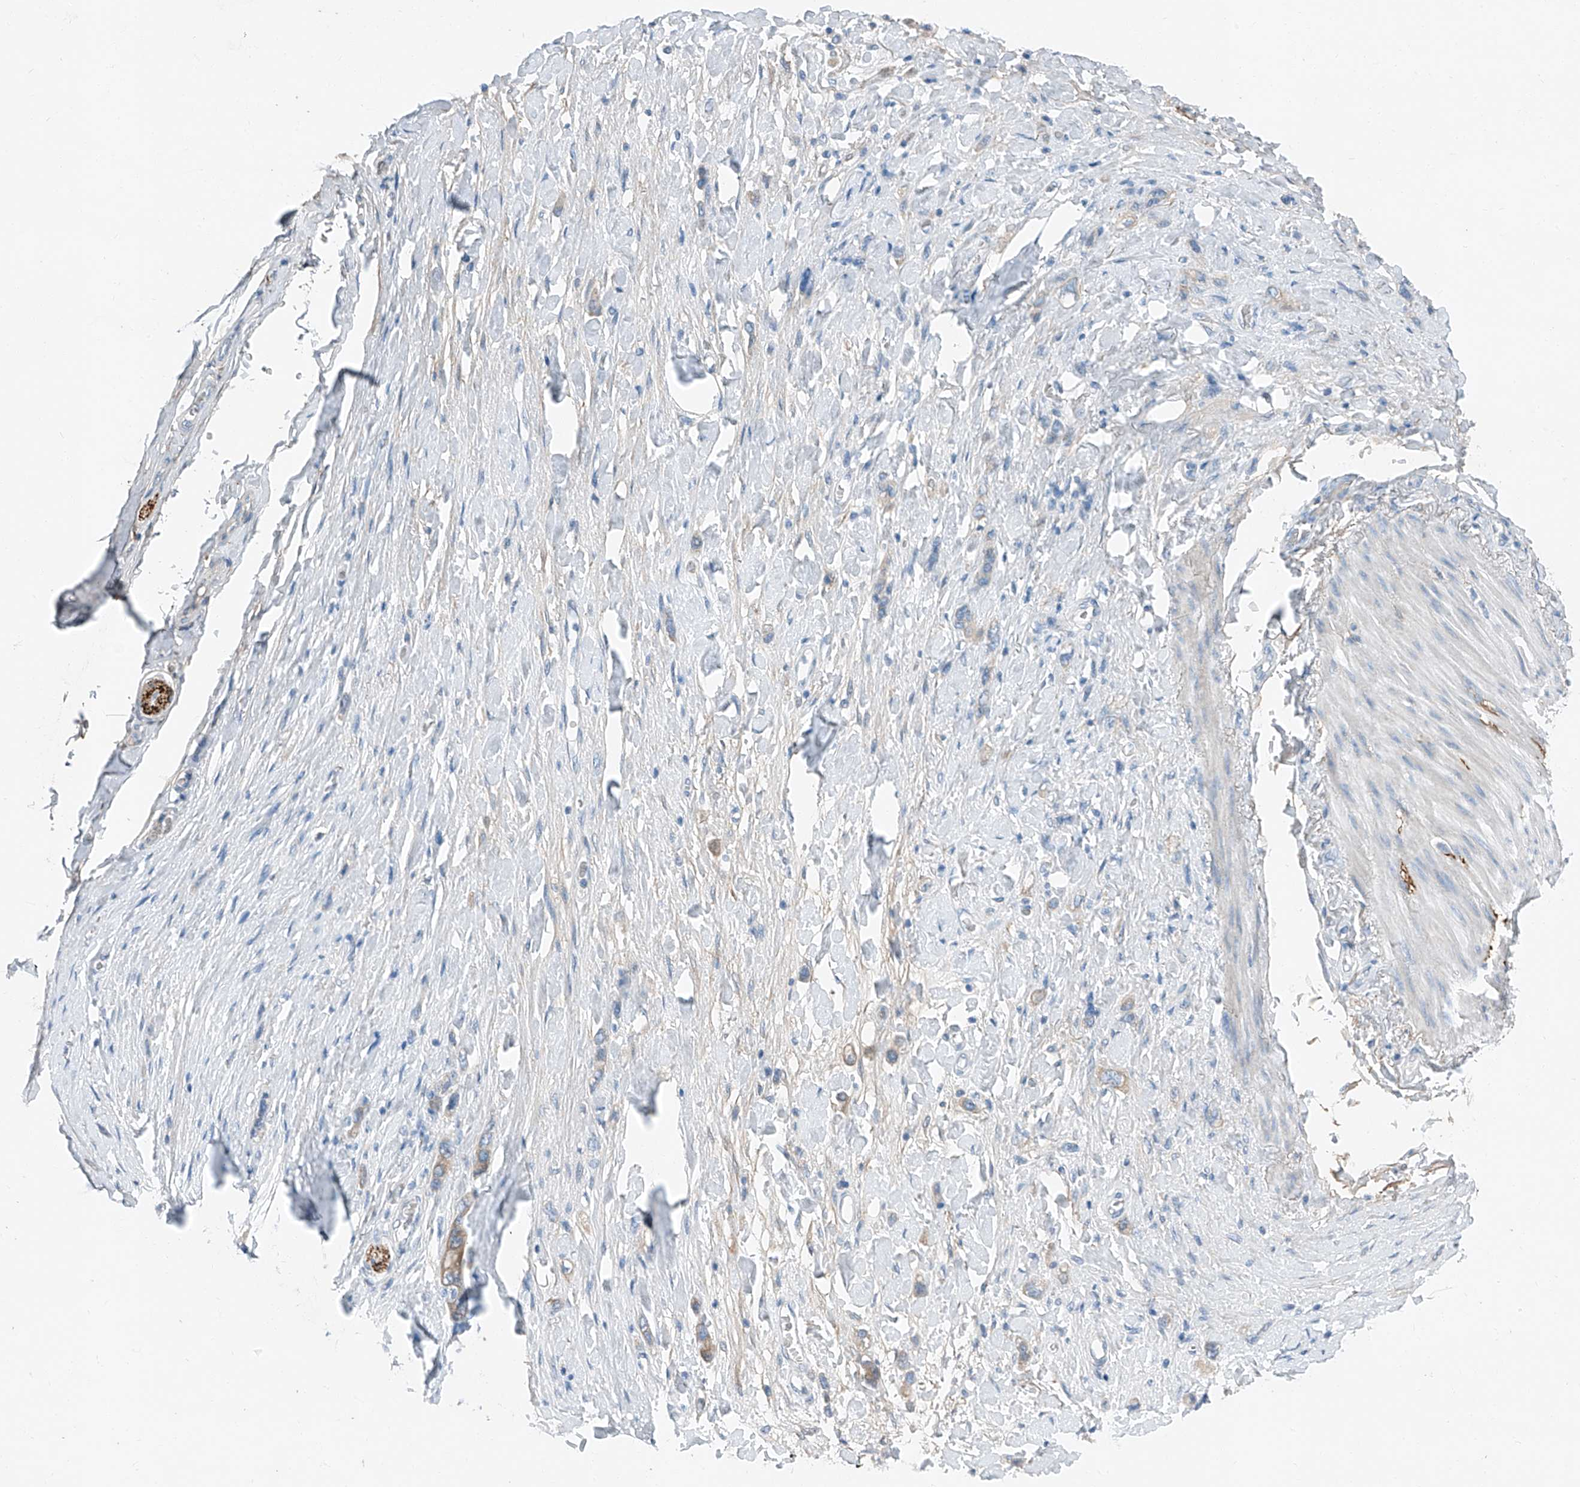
{"staining": {"intensity": "weak", "quantity": "<25%", "location": "cytoplasmic/membranous"}, "tissue": "stomach cancer", "cell_type": "Tumor cells", "image_type": "cancer", "snomed": [{"axis": "morphology", "description": "Adenocarcinoma, NOS"}, {"axis": "topography", "description": "Stomach"}], "caption": "Tumor cells show no significant protein expression in stomach cancer.", "gene": "MDGA1", "patient": {"sex": "female", "age": 65}}